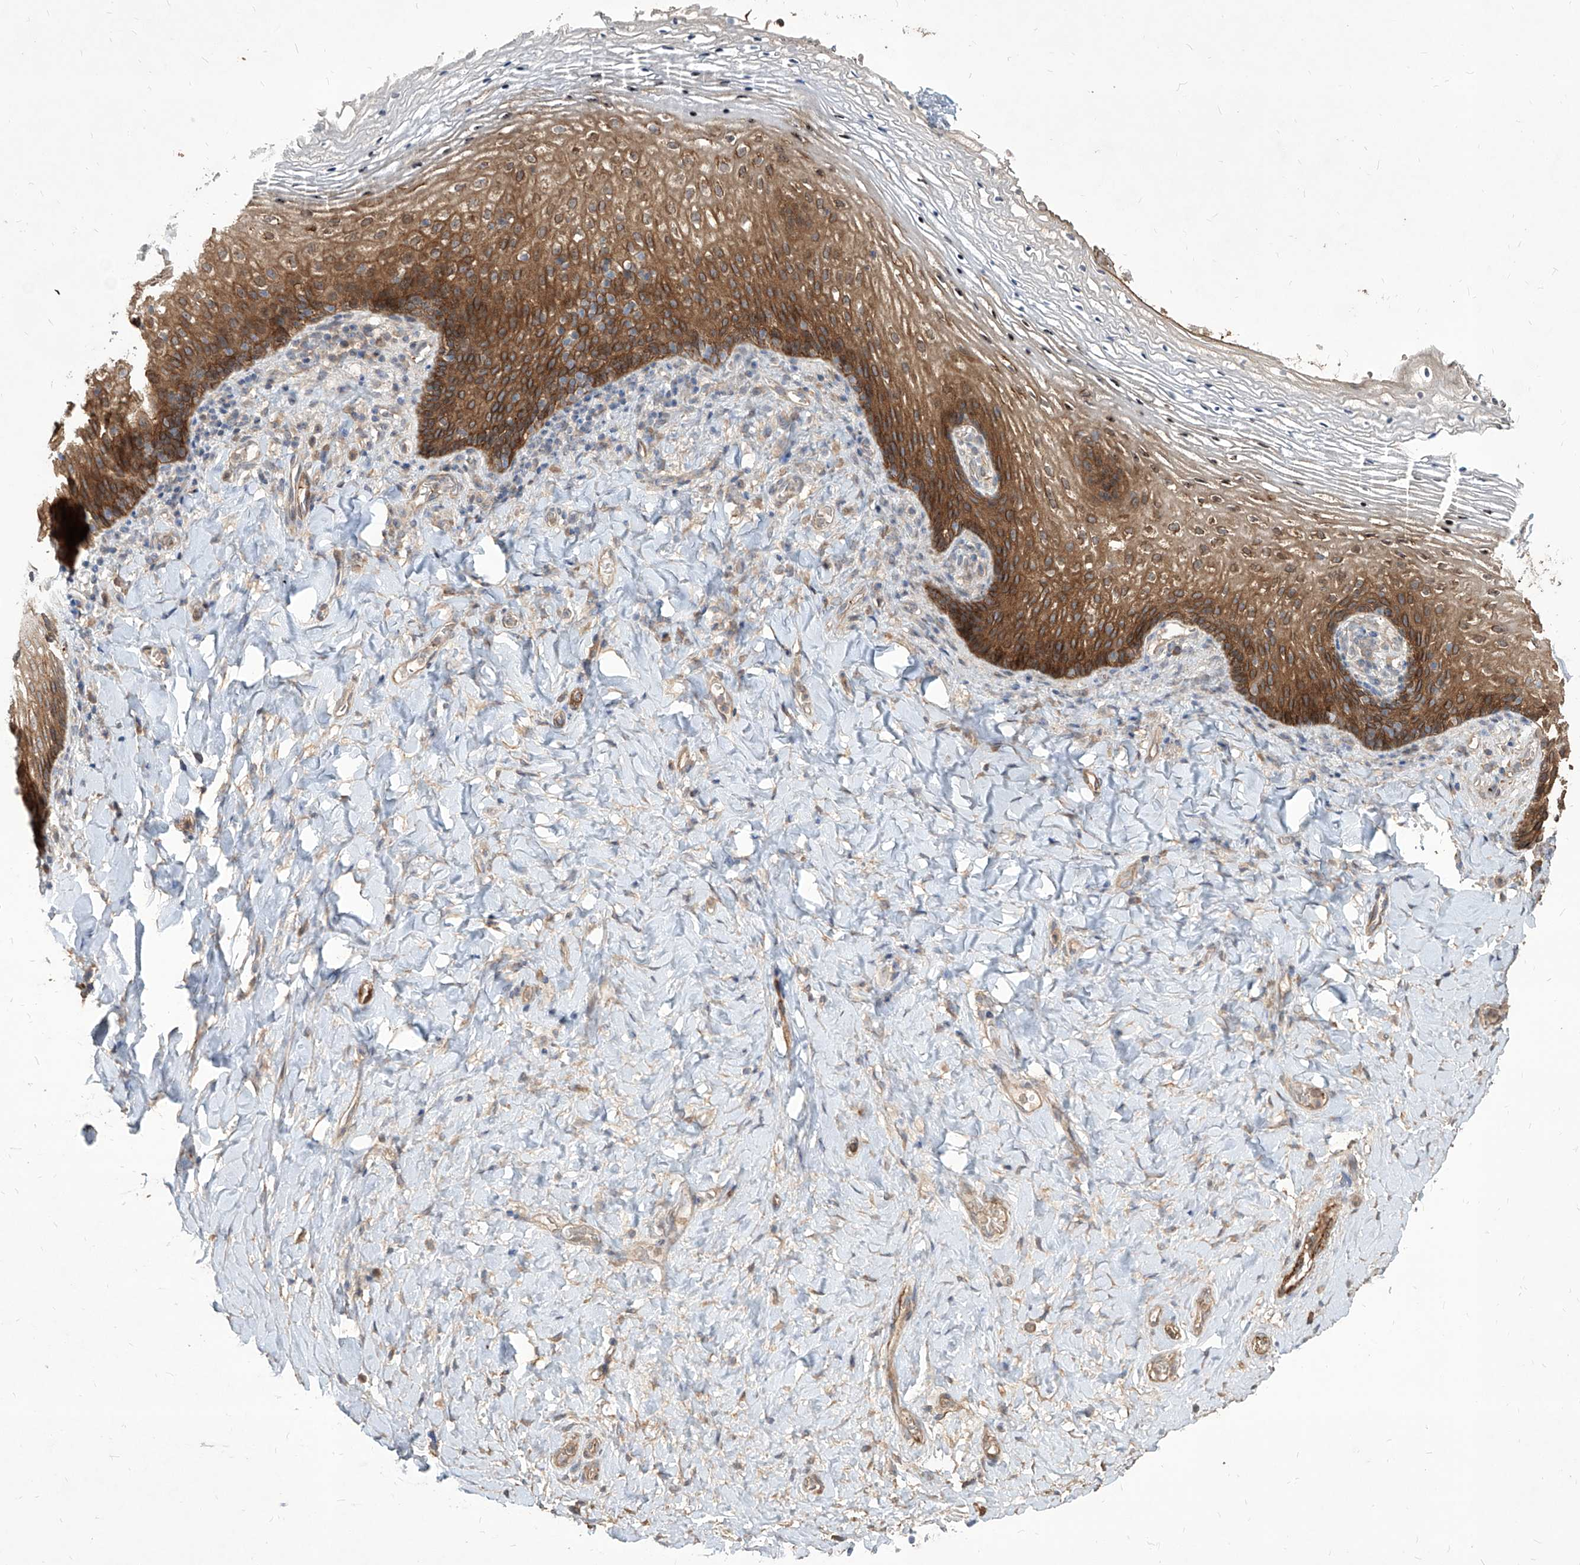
{"staining": {"intensity": "strong", "quantity": "25%-75%", "location": "cytoplasmic/membranous"}, "tissue": "vagina", "cell_type": "Squamous epithelial cells", "image_type": "normal", "snomed": [{"axis": "morphology", "description": "Normal tissue, NOS"}, {"axis": "topography", "description": "Vagina"}], "caption": "Benign vagina displays strong cytoplasmic/membranous staining in about 25%-75% of squamous epithelial cells, visualized by immunohistochemistry.", "gene": "FAM83B", "patient": {"sex": "female", "age": 60}}